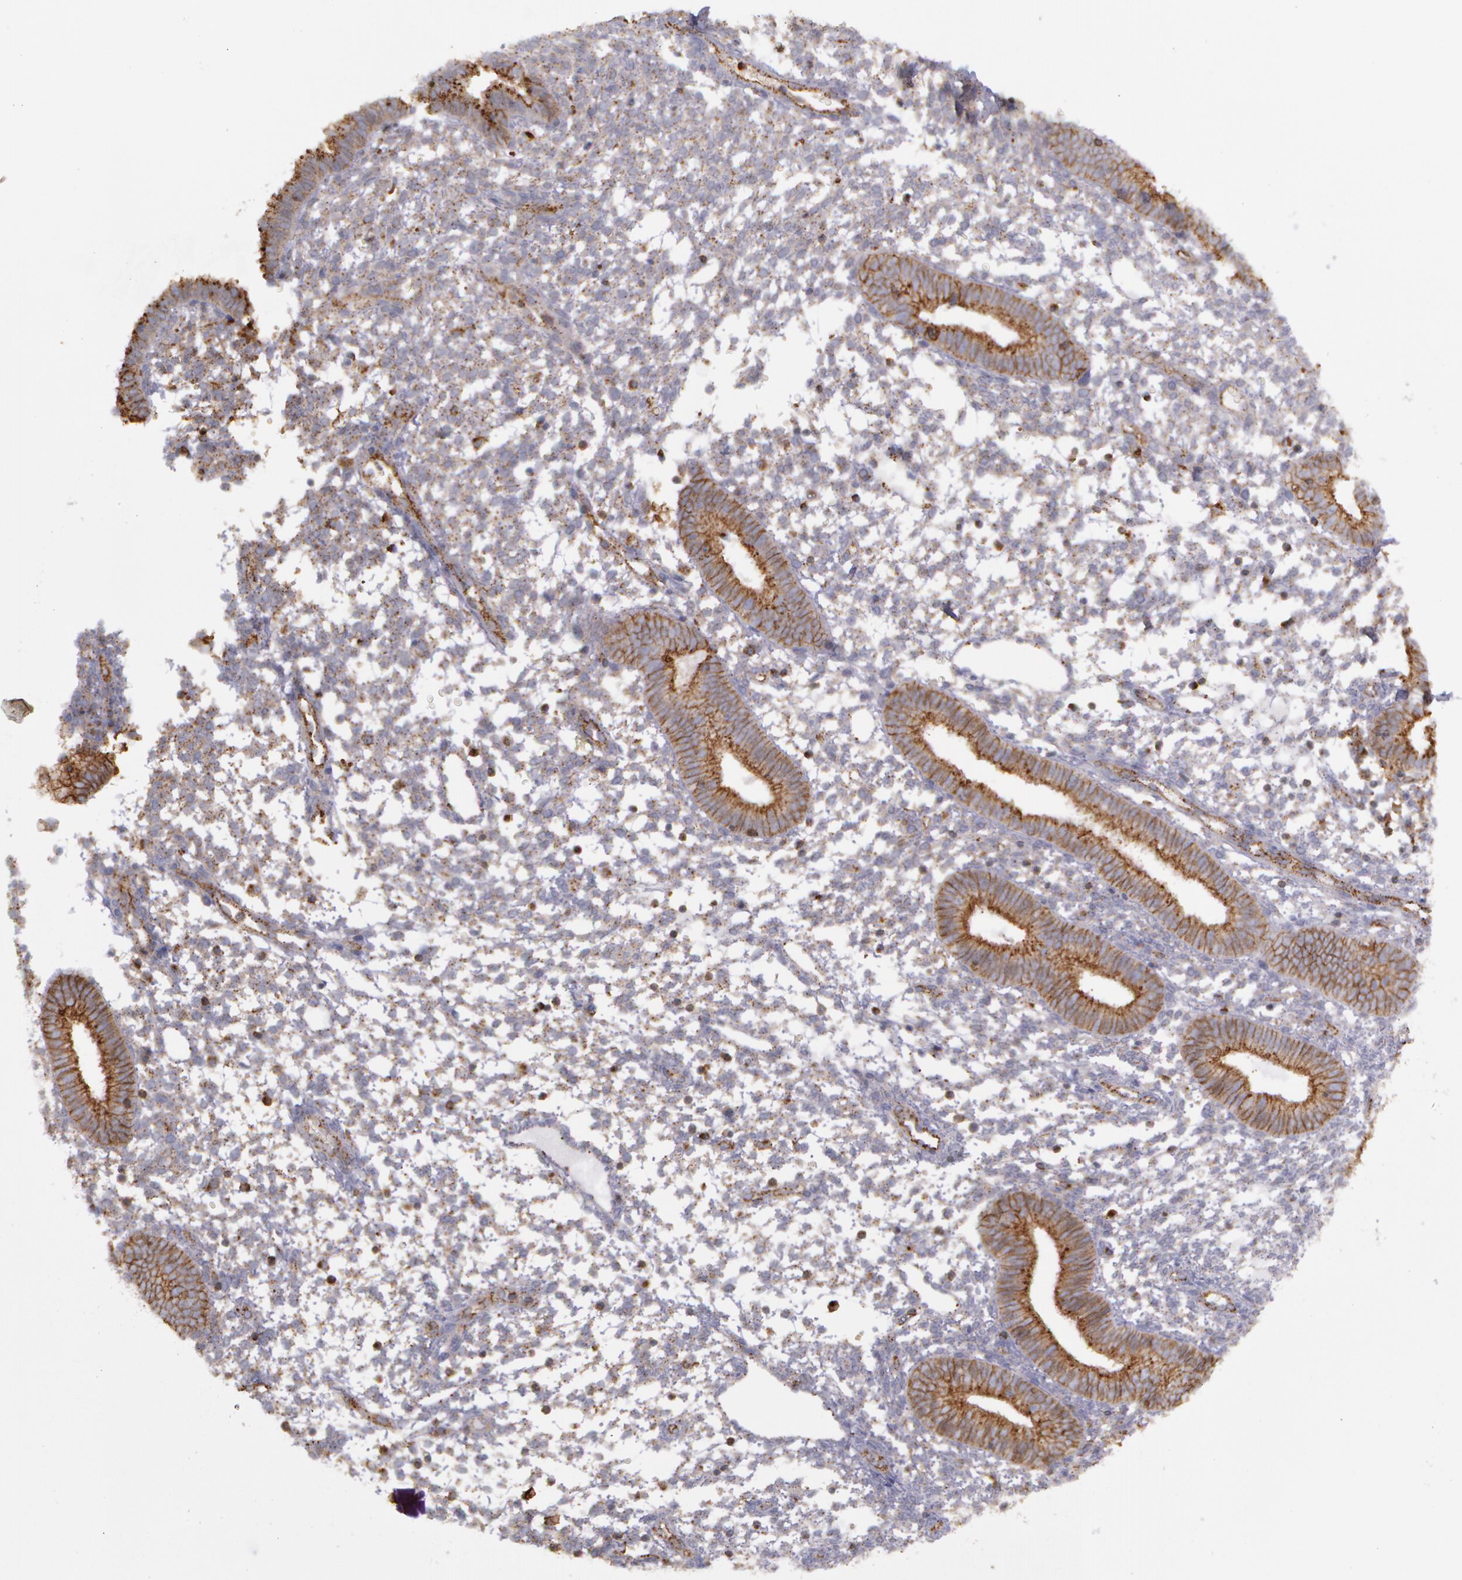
{"staining": {"intensity": "weak", "quantity": ">75%", "location": "cytoplasmic/membranous"}, "tissue": "endometrium", "cell_type": "Cells in endometrial stroma", "image_type": "normal", "snomed": [{"axis": "morphology", "description": "Normal tissue, NOS"}, {"axis": "topography", "description": "Endometrium"}], "caption": "This histopathology image displays immunohistochemistry staining of normal endometrium, with low weak cytoplasmic/membranous expression in approximately >75% of cells in endometrial stroma.", "gene": "FLOT2", "patient": {"sex": "female", "age": 35}}